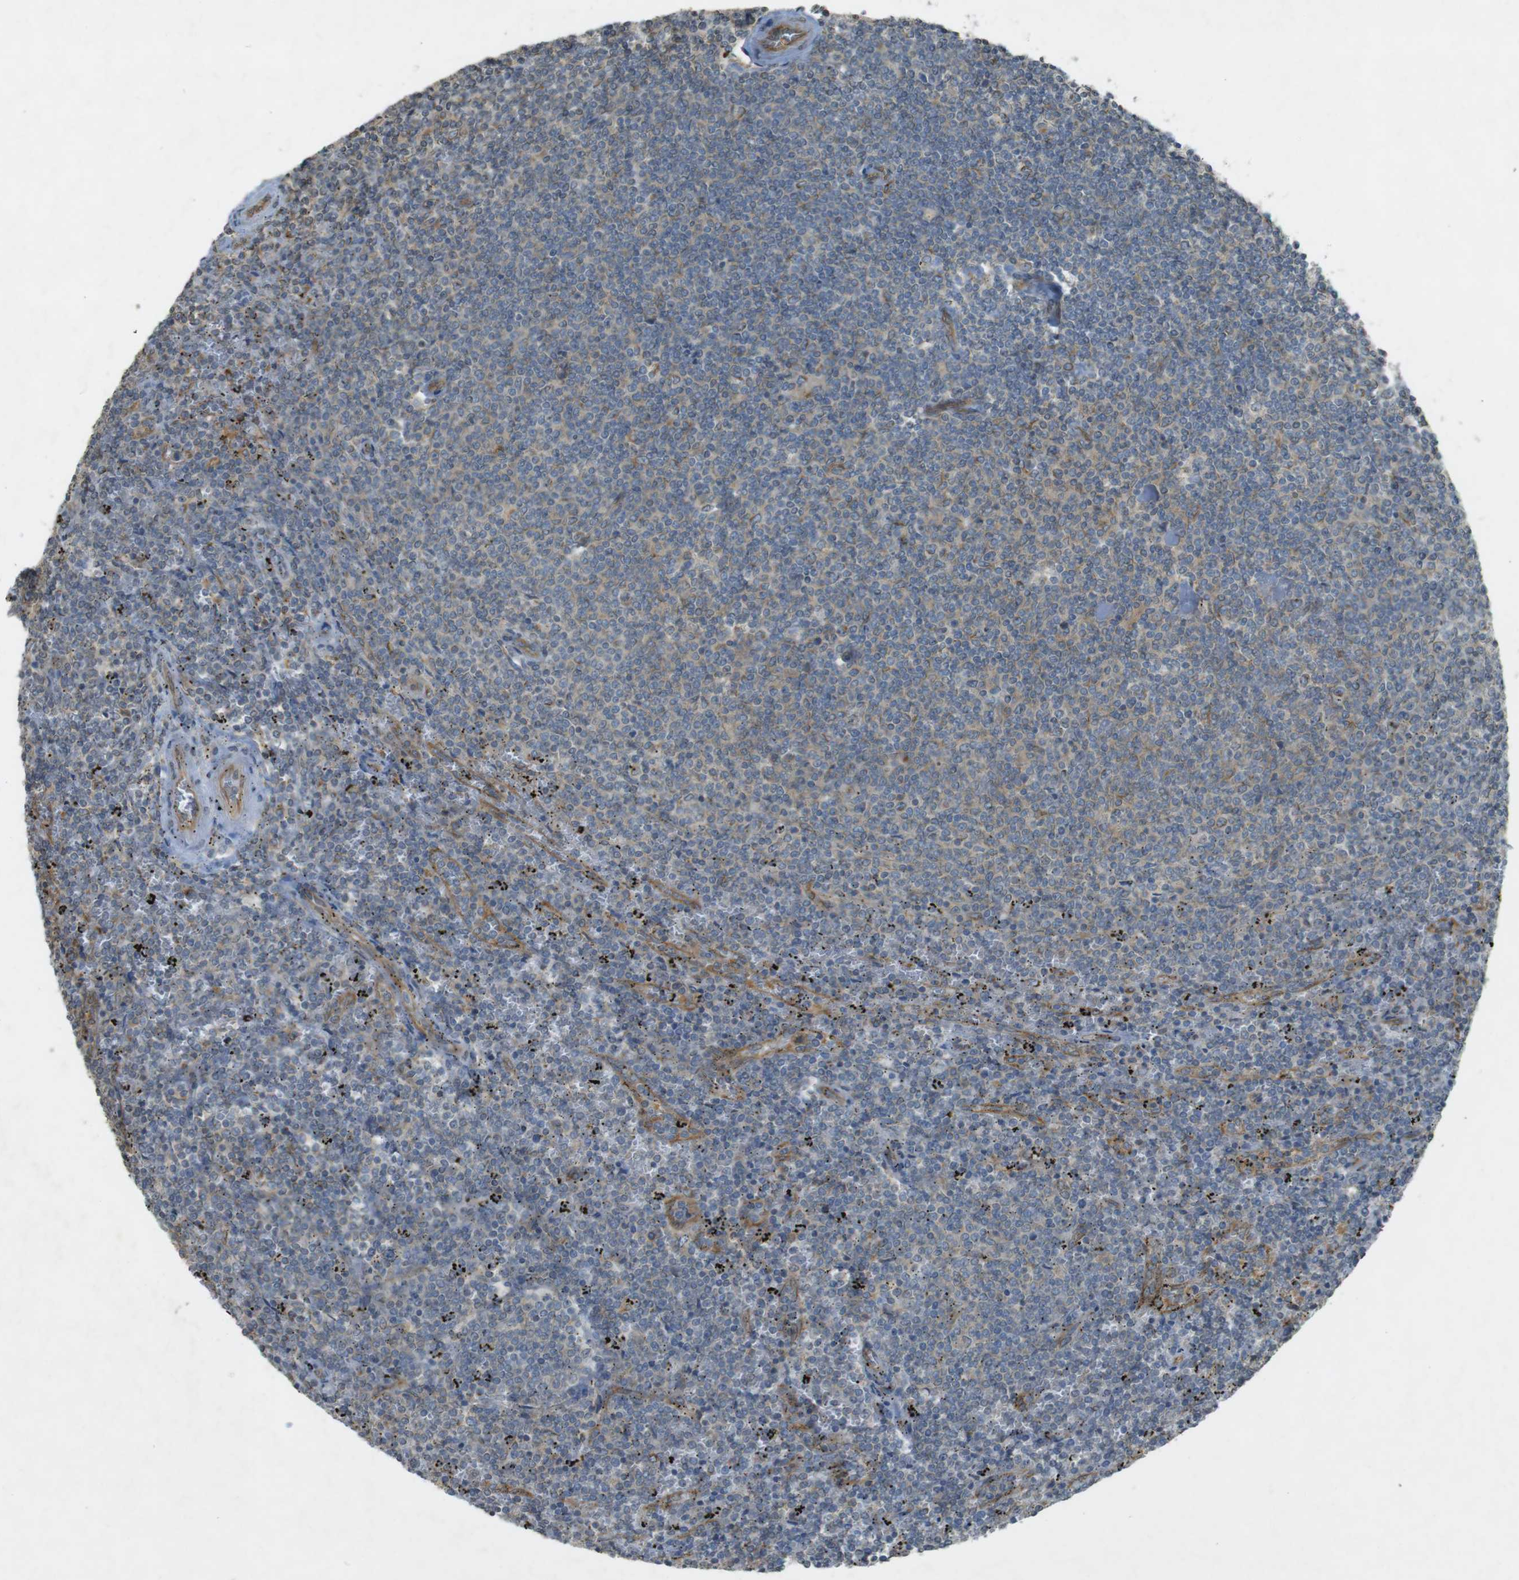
{"staining": {"intensity": "weak", "quantity": "25%-75%", "location": "cytoplasmic/membranous"}, "tissue": "lymphoma", "cell_type": "Tumor cells", "image_type": "cancer", "snomed": [{"axis": "morphology", "description": "Malignant lymphoma, non-Hodgkin's type, Low grade"}, {"axis": "topography", "description": "Spleen"}], "caption": "Immunohistochemistry (IHC) of human lymphoma demonstrates low levels of weak cytoplasmic/membranous expression in approximately 25%-75% of tumor cells.", "gene": "KIF5B", "patient": {"sex": "female", "age": 50}}